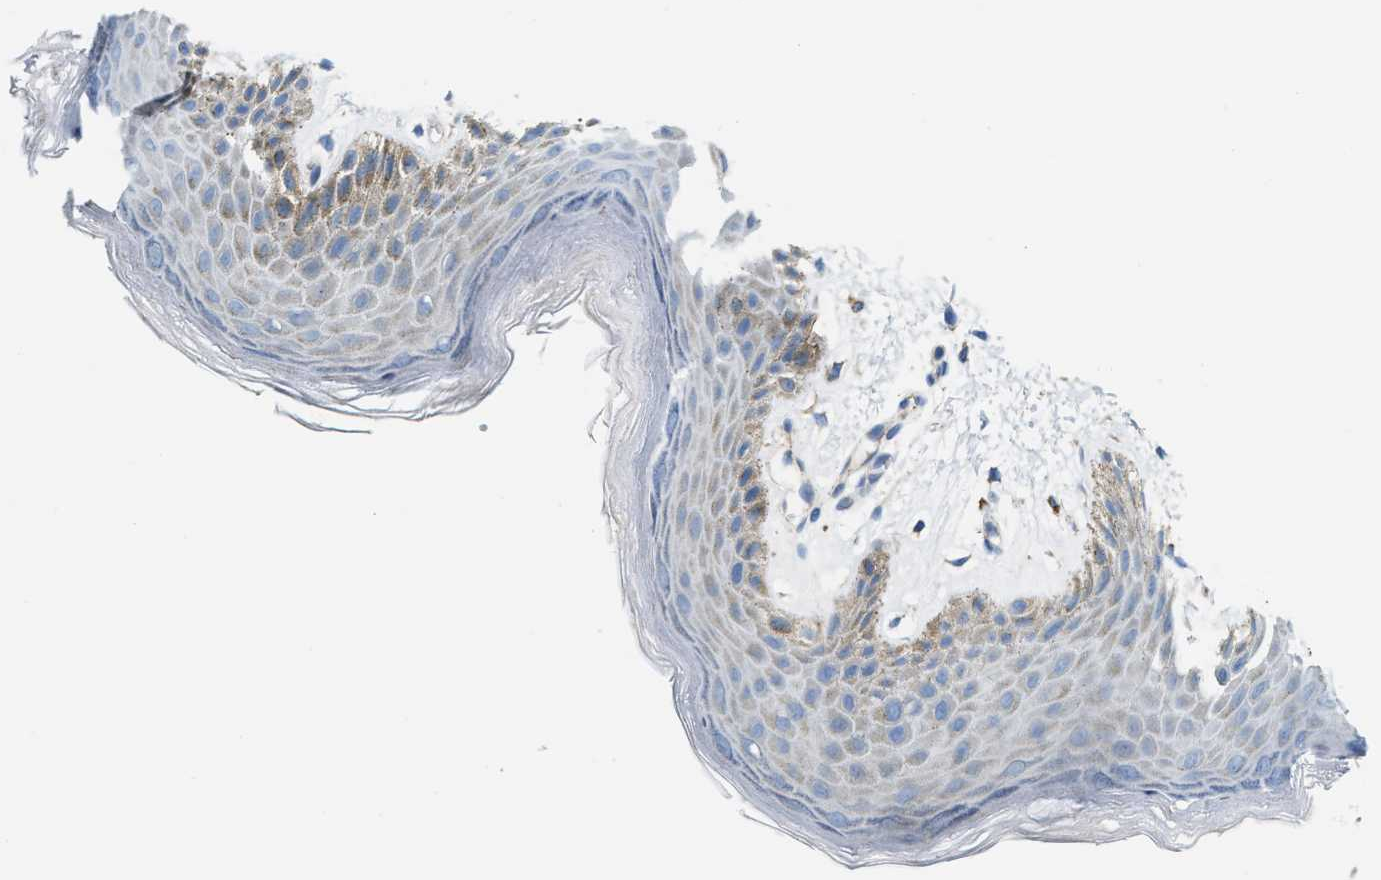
{"staining": {"intensity": "moderate", "quantity": "<25%", "location": "cytoplasmic/membranous"}, "tissue": "skin", "cell_type": "Epidermal cells", "image_type": "normal", "snomed": [{"axis": "morphology", "description": "Normal tissue, NOS"}, {"axis": "topography", "description": "Anal"}], "caption": "Immunohistochemical staining of normal skin shows <25% levels of moderate cytoplasmic/membranous protein staining in approximately <25% of epidermal cells. Immunohistochemistry stains the protein of interest in brown and the nuclei are stained blue.", "gene": "JADE1", "patient": {"sex": "male", "age": 44}}